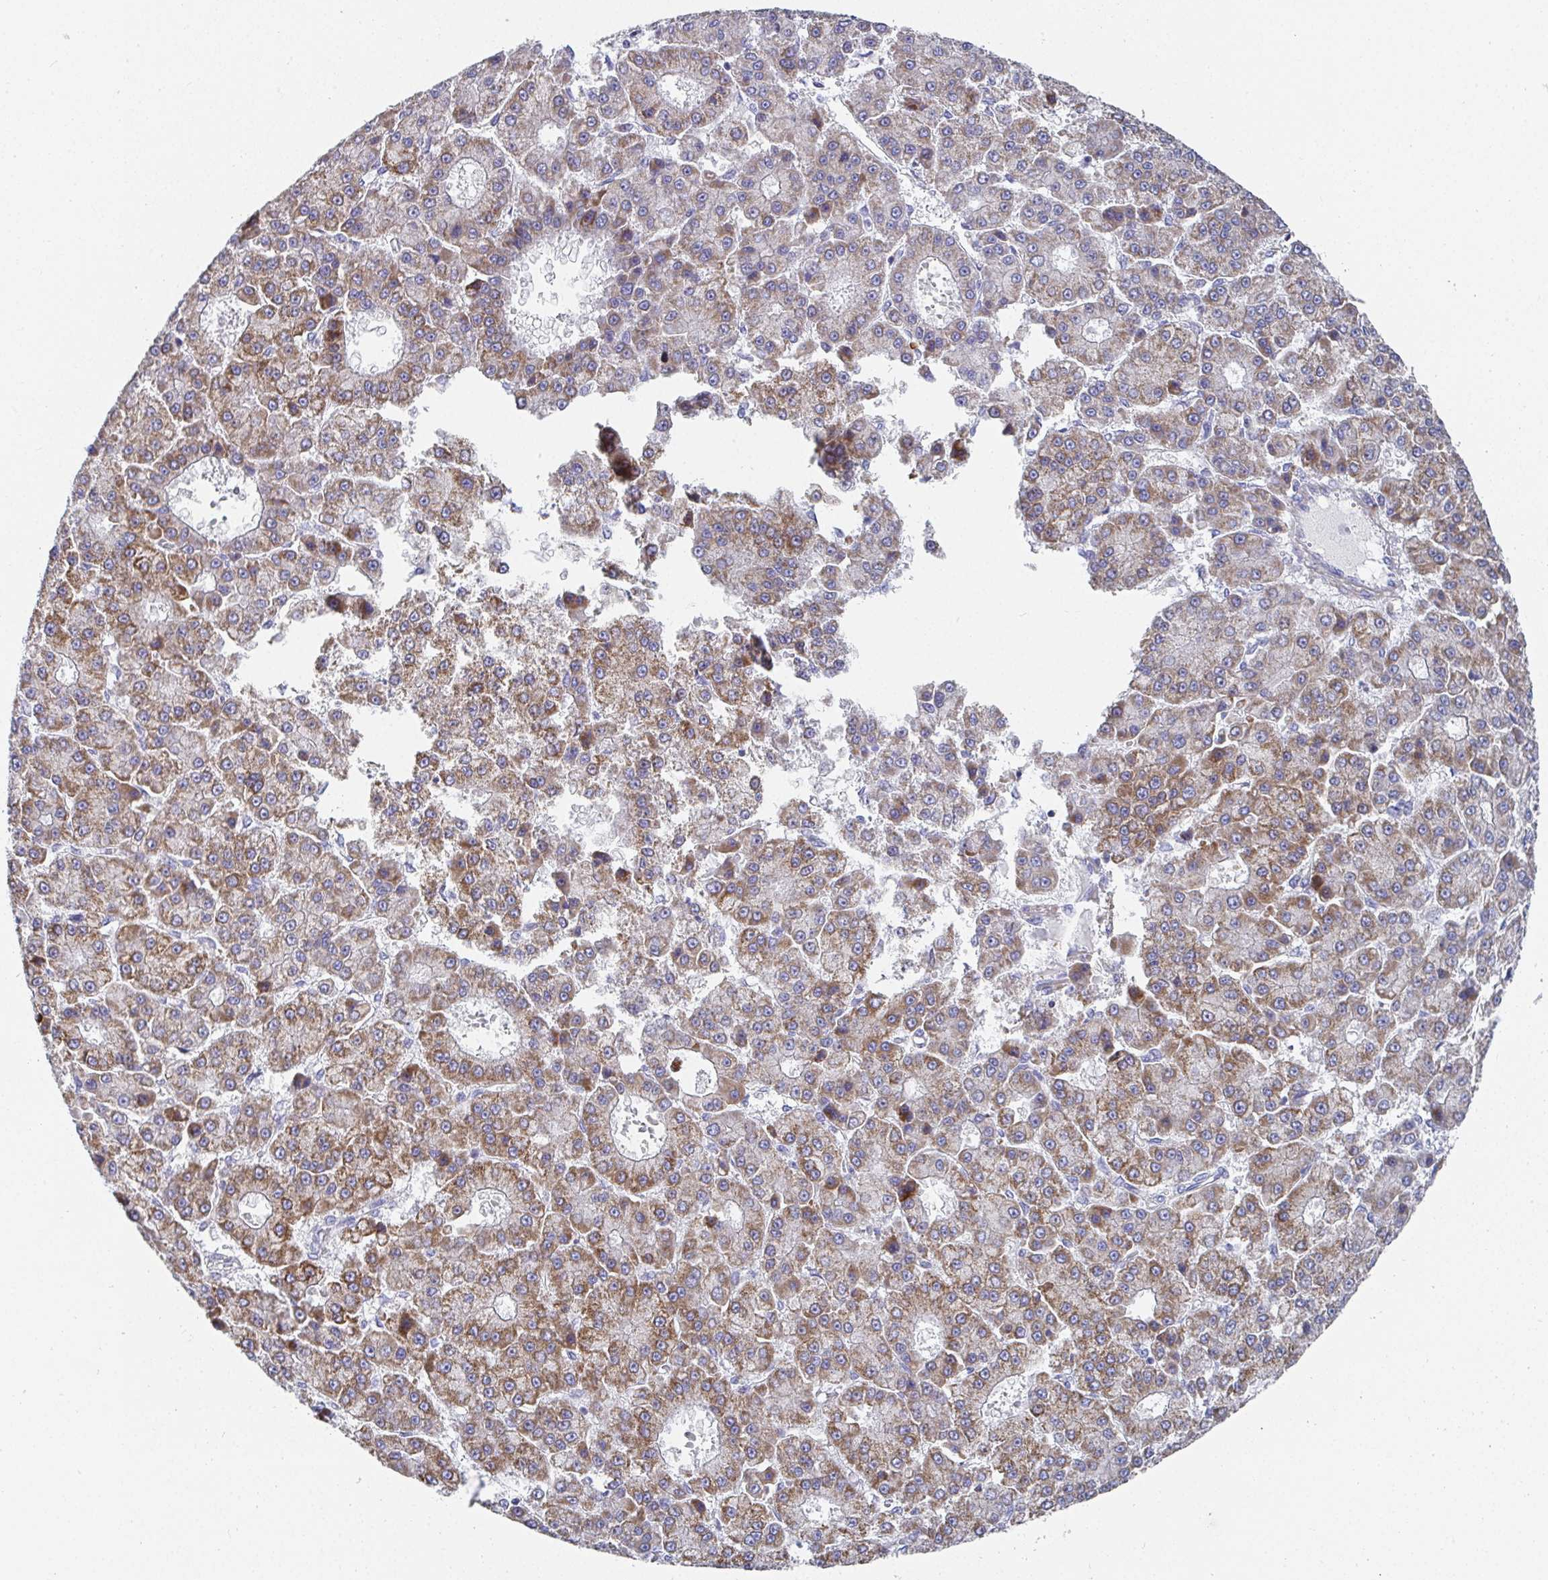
{"staining": {"intensity": "moderate", "quantity": ">75%", "location": "cytoplasmic/membranous"}, "tissue": "liver cancer", "cell_type": "Tumor cells", "image_type": "cancer", "snomed": [{"axis": "morphology", "description": "Carcinoma, Hepatocellular, NOS"}, {"axis": "topography", "description": "Liver"}], "caption": "This photomicrograph reveals IHC staining of human liver hepatocellular carcinoma, with medium moderate cytoplasmic/membranous positivity in approximately >75% of tumor cells.", "gene": "ATP5F1C", "patient": {"sex": "male", "age": 70}}